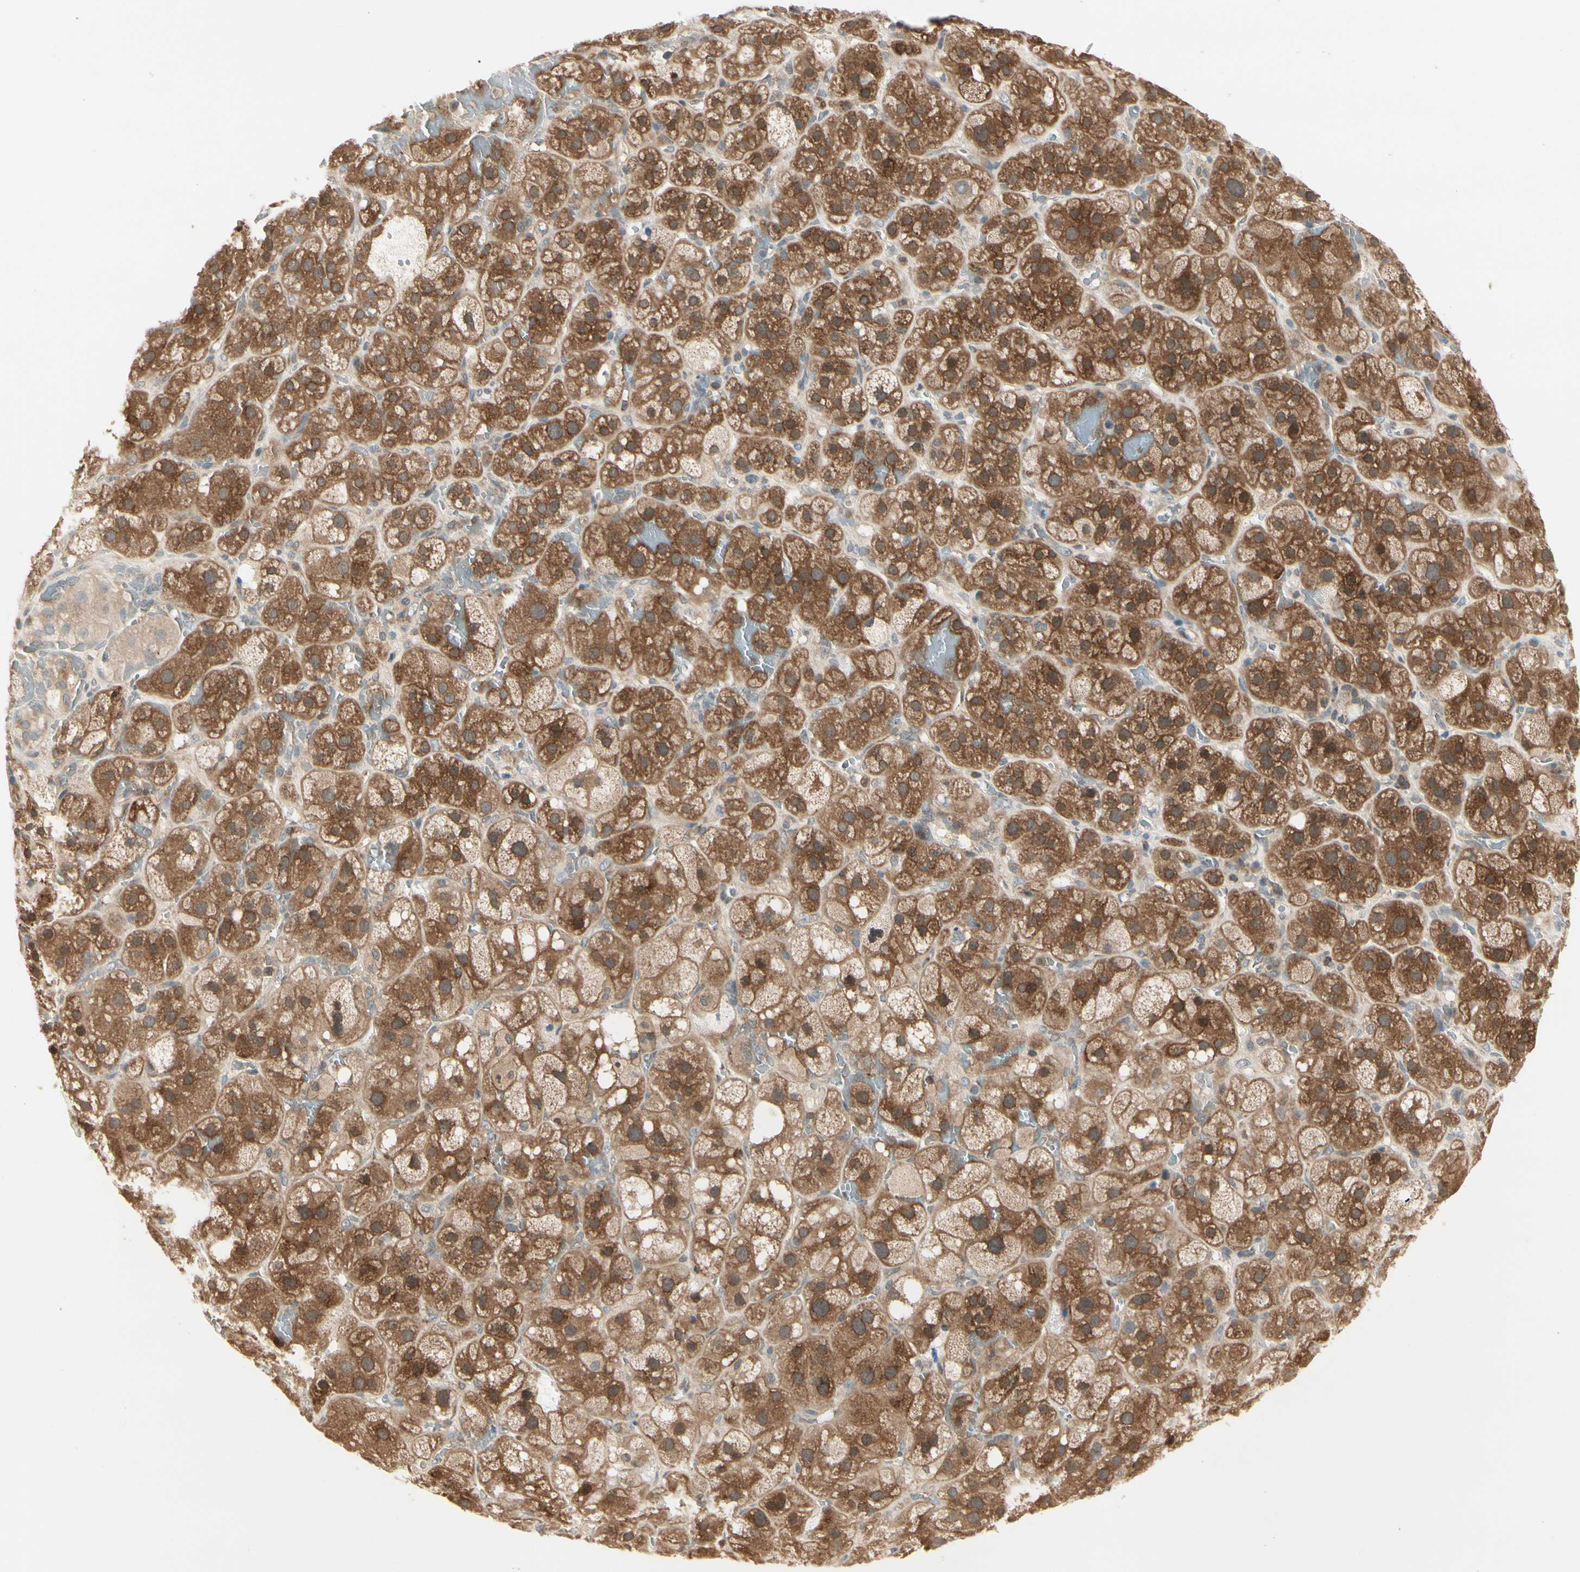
{"staining": {"intensity": "moderate", "quantity": ">75%", "location": "cytoplasmic/membranous"}, "tissue": "adrenal gland", "cell_type": "Glandular cells", "image_type": "normal", "snomed": [{"axis": "morphology", "description": "Normal tissue, NOS"}, {"axis": "topography", "description": "Adrenal gland"}], "caption": "Adrenal gland stained with DAB immunohistochemistry shows medium levels of moderate cytoplasmic/membranous positivity in about >75% of glandular cells. (brown staining indicates protein expression, while blue staining denotes nuclei).", "gene": "OXSR1", "patient": {"sex": "female", "age": 47}}